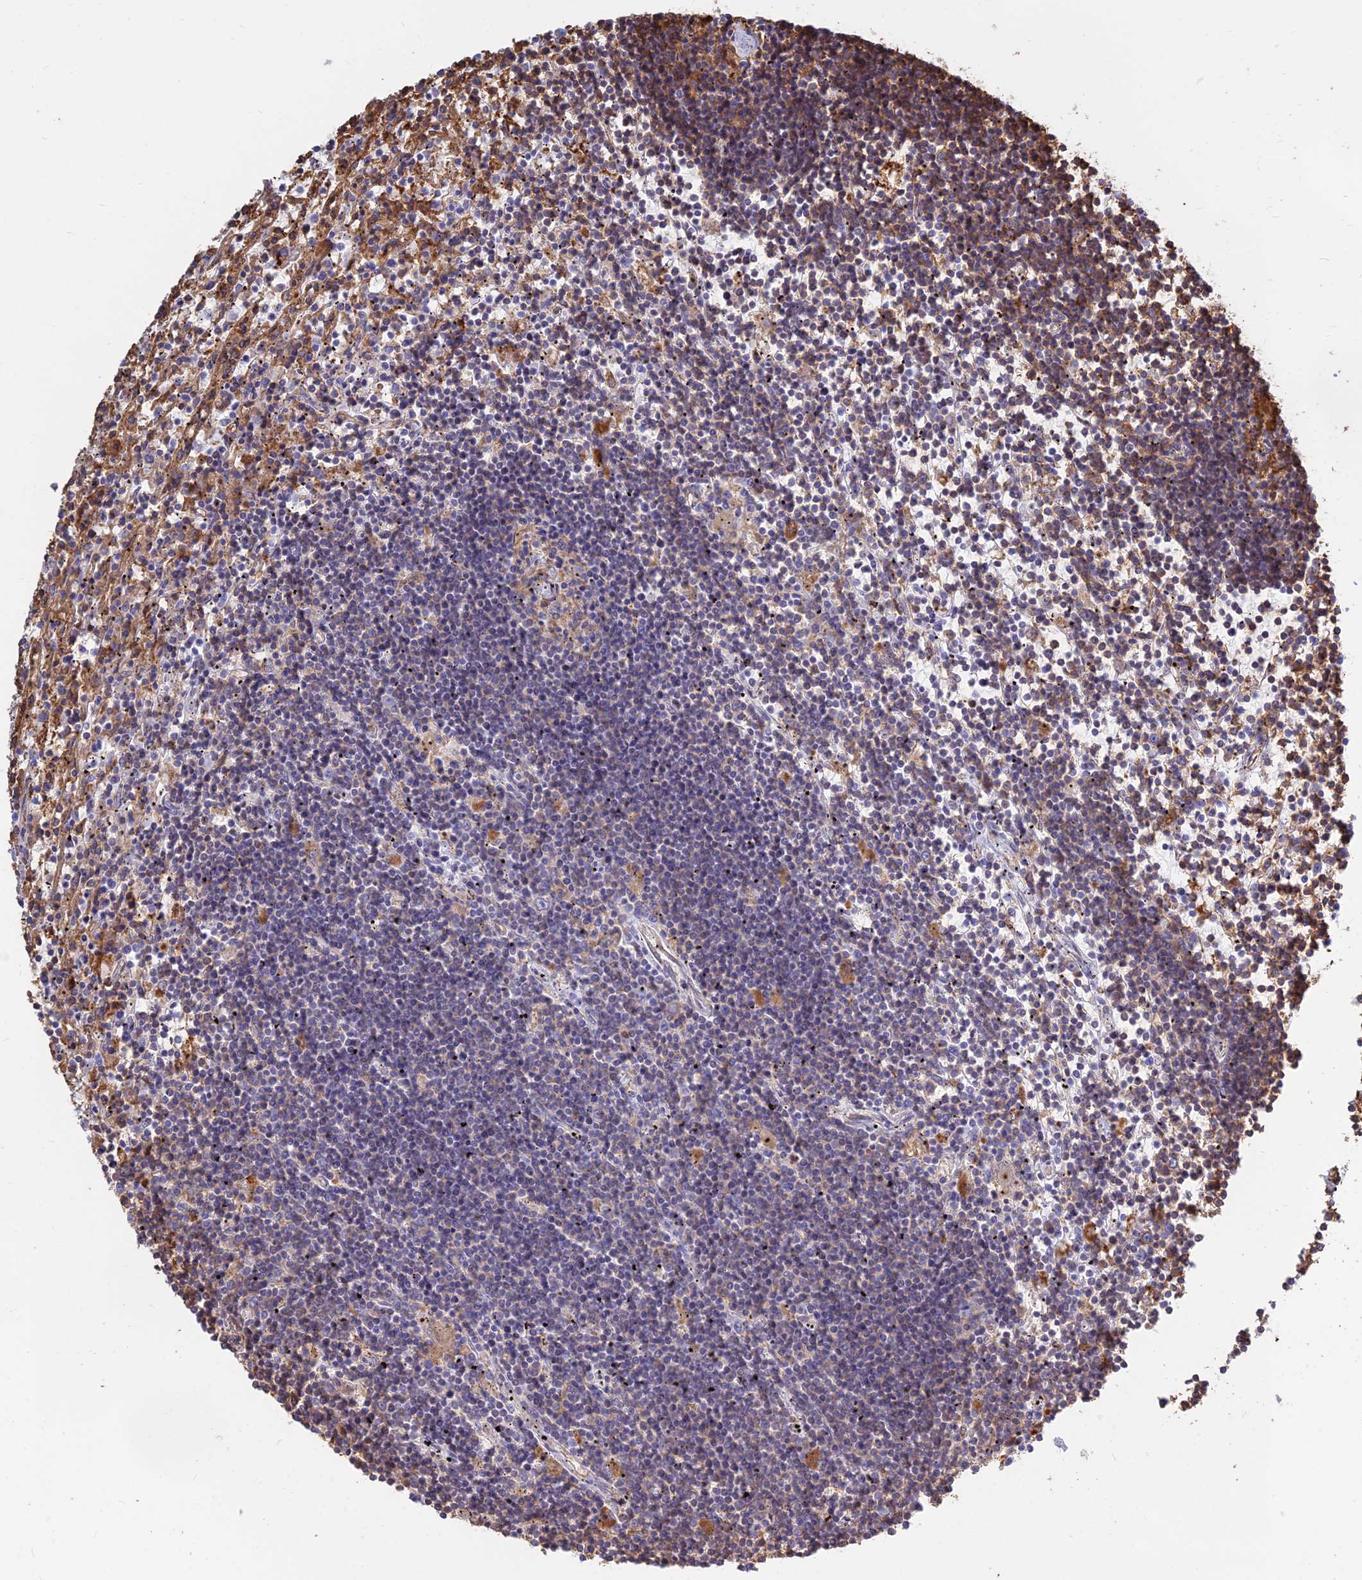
{"staining": {"intensity": "moderate", "quantity": "<25%", "location": "cytoplasmic/membranous"}, "tissue": "lymphoma", "cell_type": "Tumor cells", "image_type": "cancer", "snomed": [{"axis": "morphology", "description": "Malignant lymphoma, non-Hodgkin's type, Low grade"}, {"axis": "topography", "description": "Spleen"}], "caption": "Protein staining by IHC demonstrates moderate cytoplasmic/membranous positivity in about <25% of tumor cells in low-grade malignant lymphoma, non-Hodgkin's type.", "gene": "HLA-DRB1", "patient": {"sex": "male", "age": 76}}